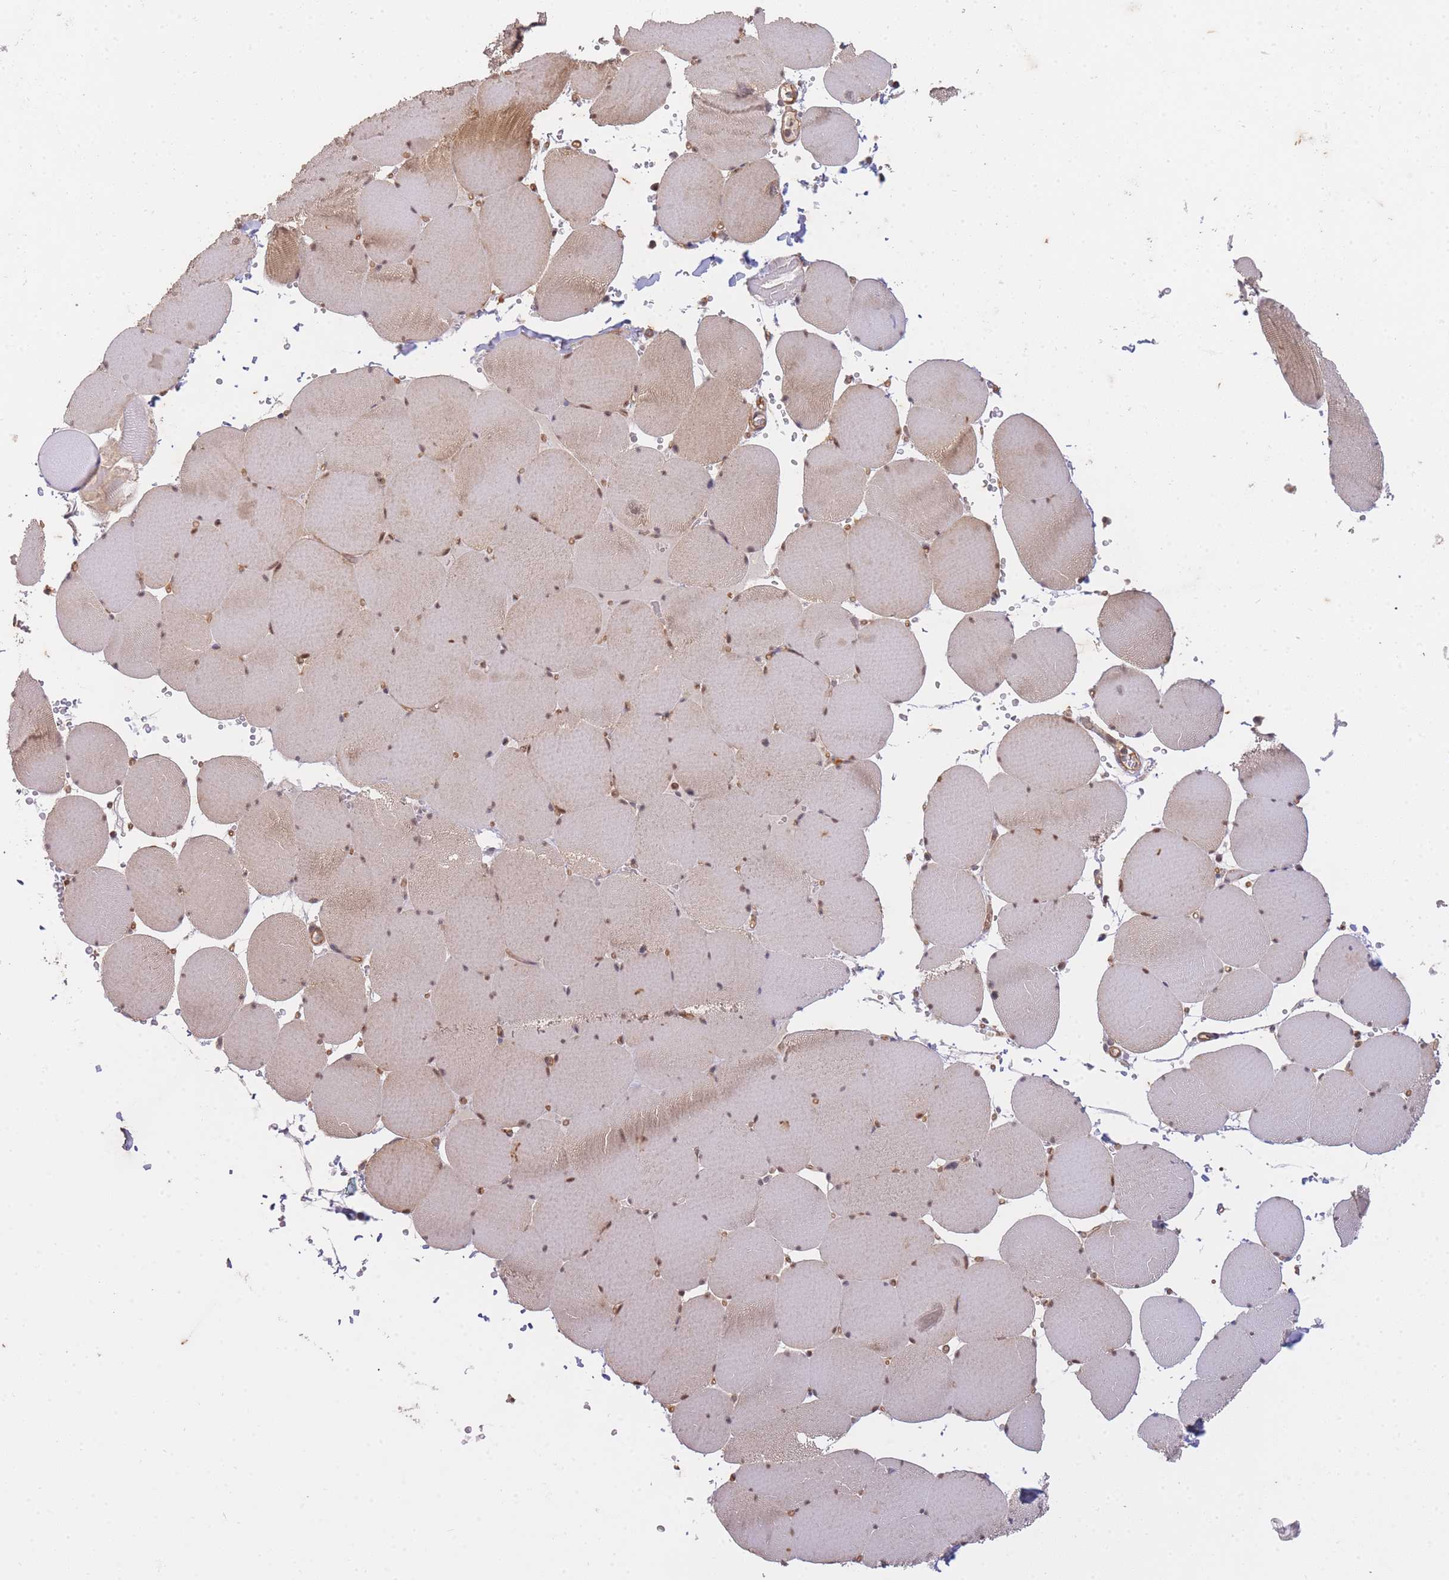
{"staining": {"intensity": "weak", "quantity": "25%-75%", "location": "cytoplasmic/membranous,nuclear"}, "tissue": "skeletal muscle", "cell_type": "Myocytes", "image_type": "normal", "snomed": [{"axis": "morphology", "description": "Normal tissue, NOS"}, {"axis": "topography", "description": "Skeletal muscle"}, {"axis": "topography", "description": "Head-Neck"}], "caption": "Human skeletal muscle stained for a protein (brown) exhibits weak cytoplasmic/membranous,nuclear positive staining in about 25%-75% of myocytes.", "gene": "ST8SIA4", "patient": {"sex": "male", "age": 66}}